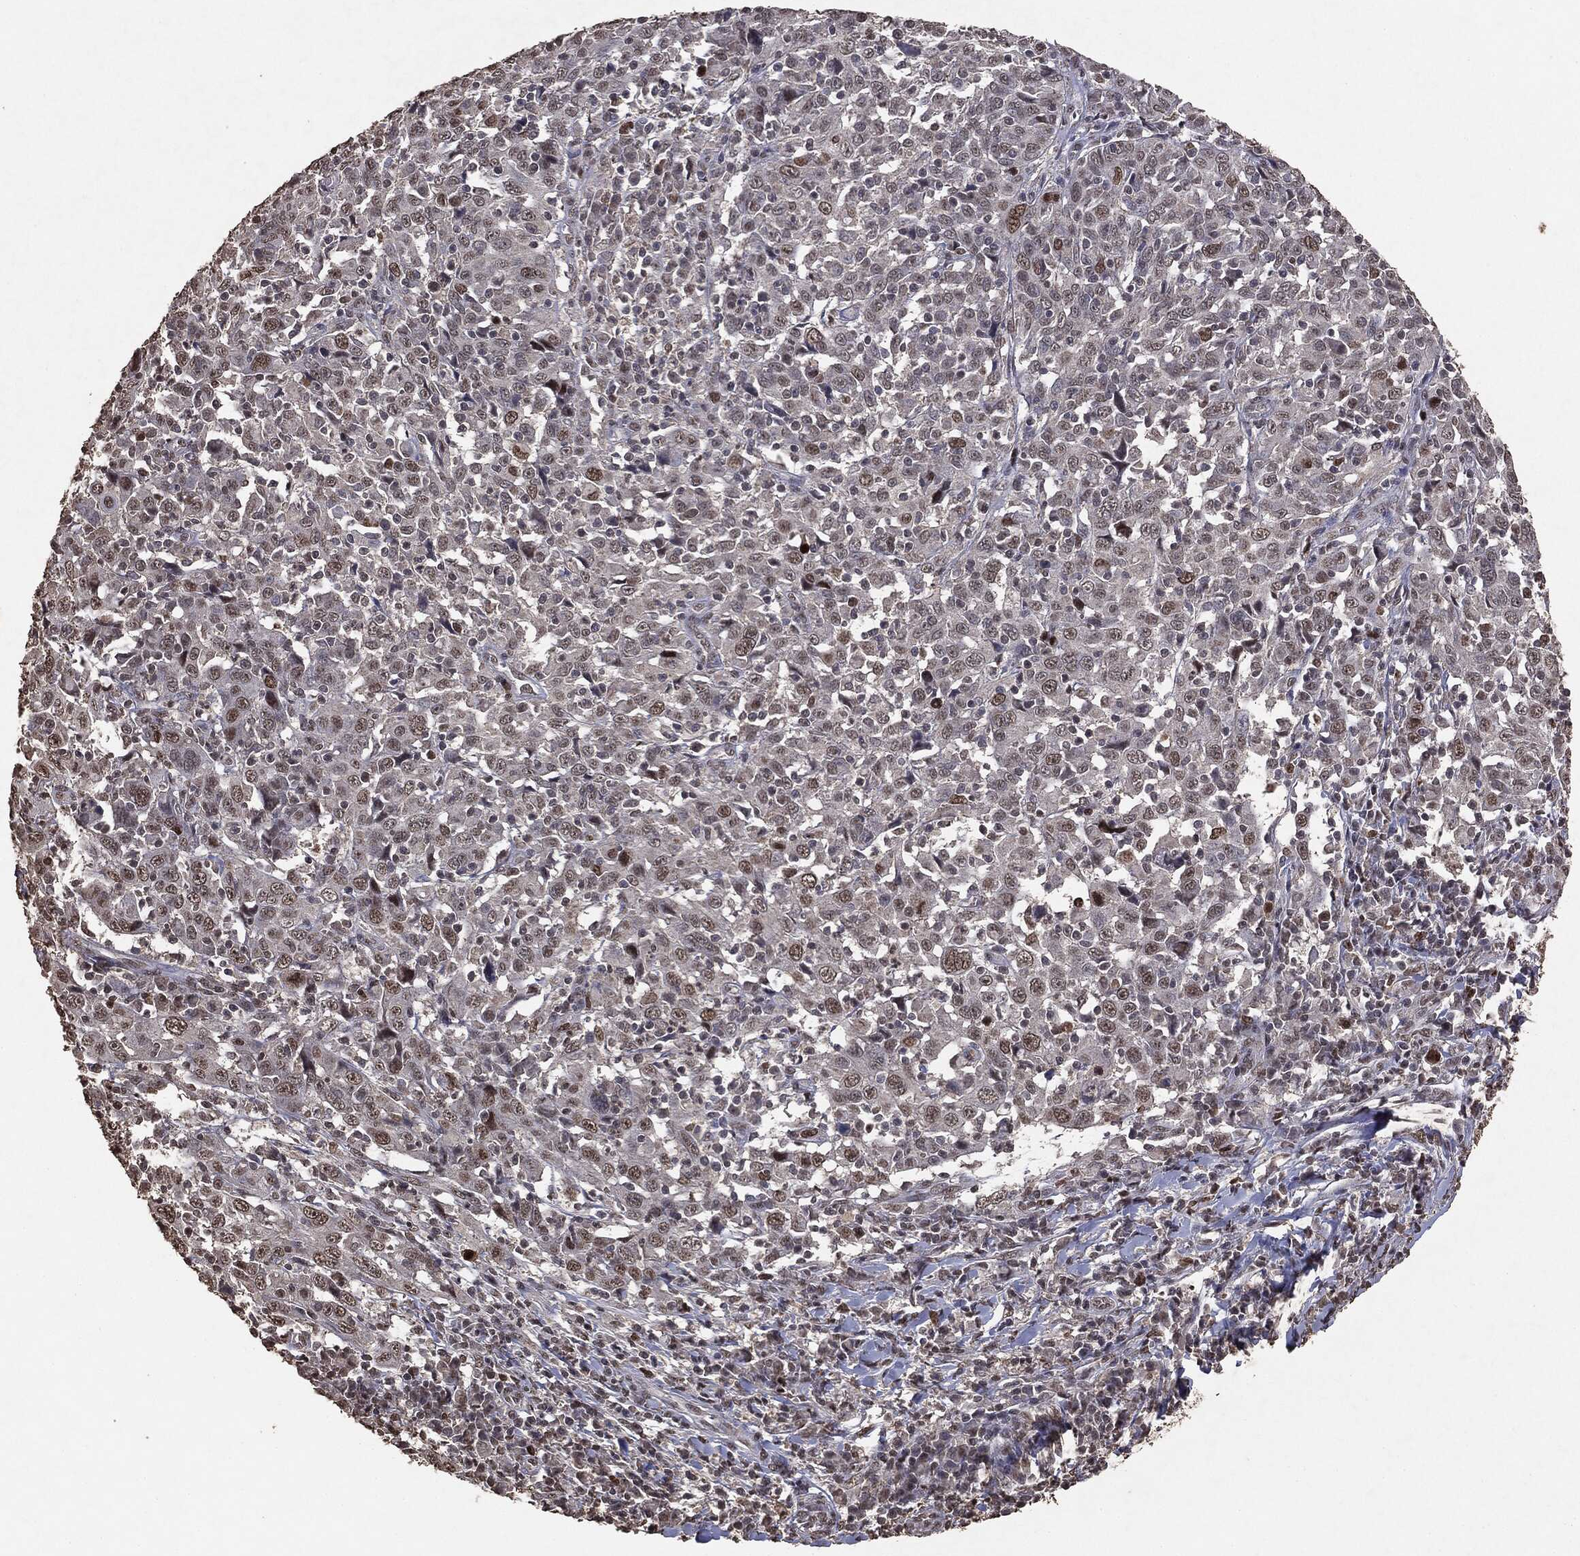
{"staining": {"intensity": "weak", "quantity": "<25%", "location": "nuclear"}, "tissue": "cervical cancer", "cell_type": "Tumor cells", "image_type": "cancer", "snomed": [{"axis": "morphology", "description": "Squamous cell carcinoma, NOS"}, {"axis": "topography", "description": "Cervix"}], "caption": "This is an IHC histopathology image of human squamous cell carcinoma (cervical). There is no positivity in tumor cells.", "gene": "RAD18", "patient": {"sex": "female", "age": 46}}